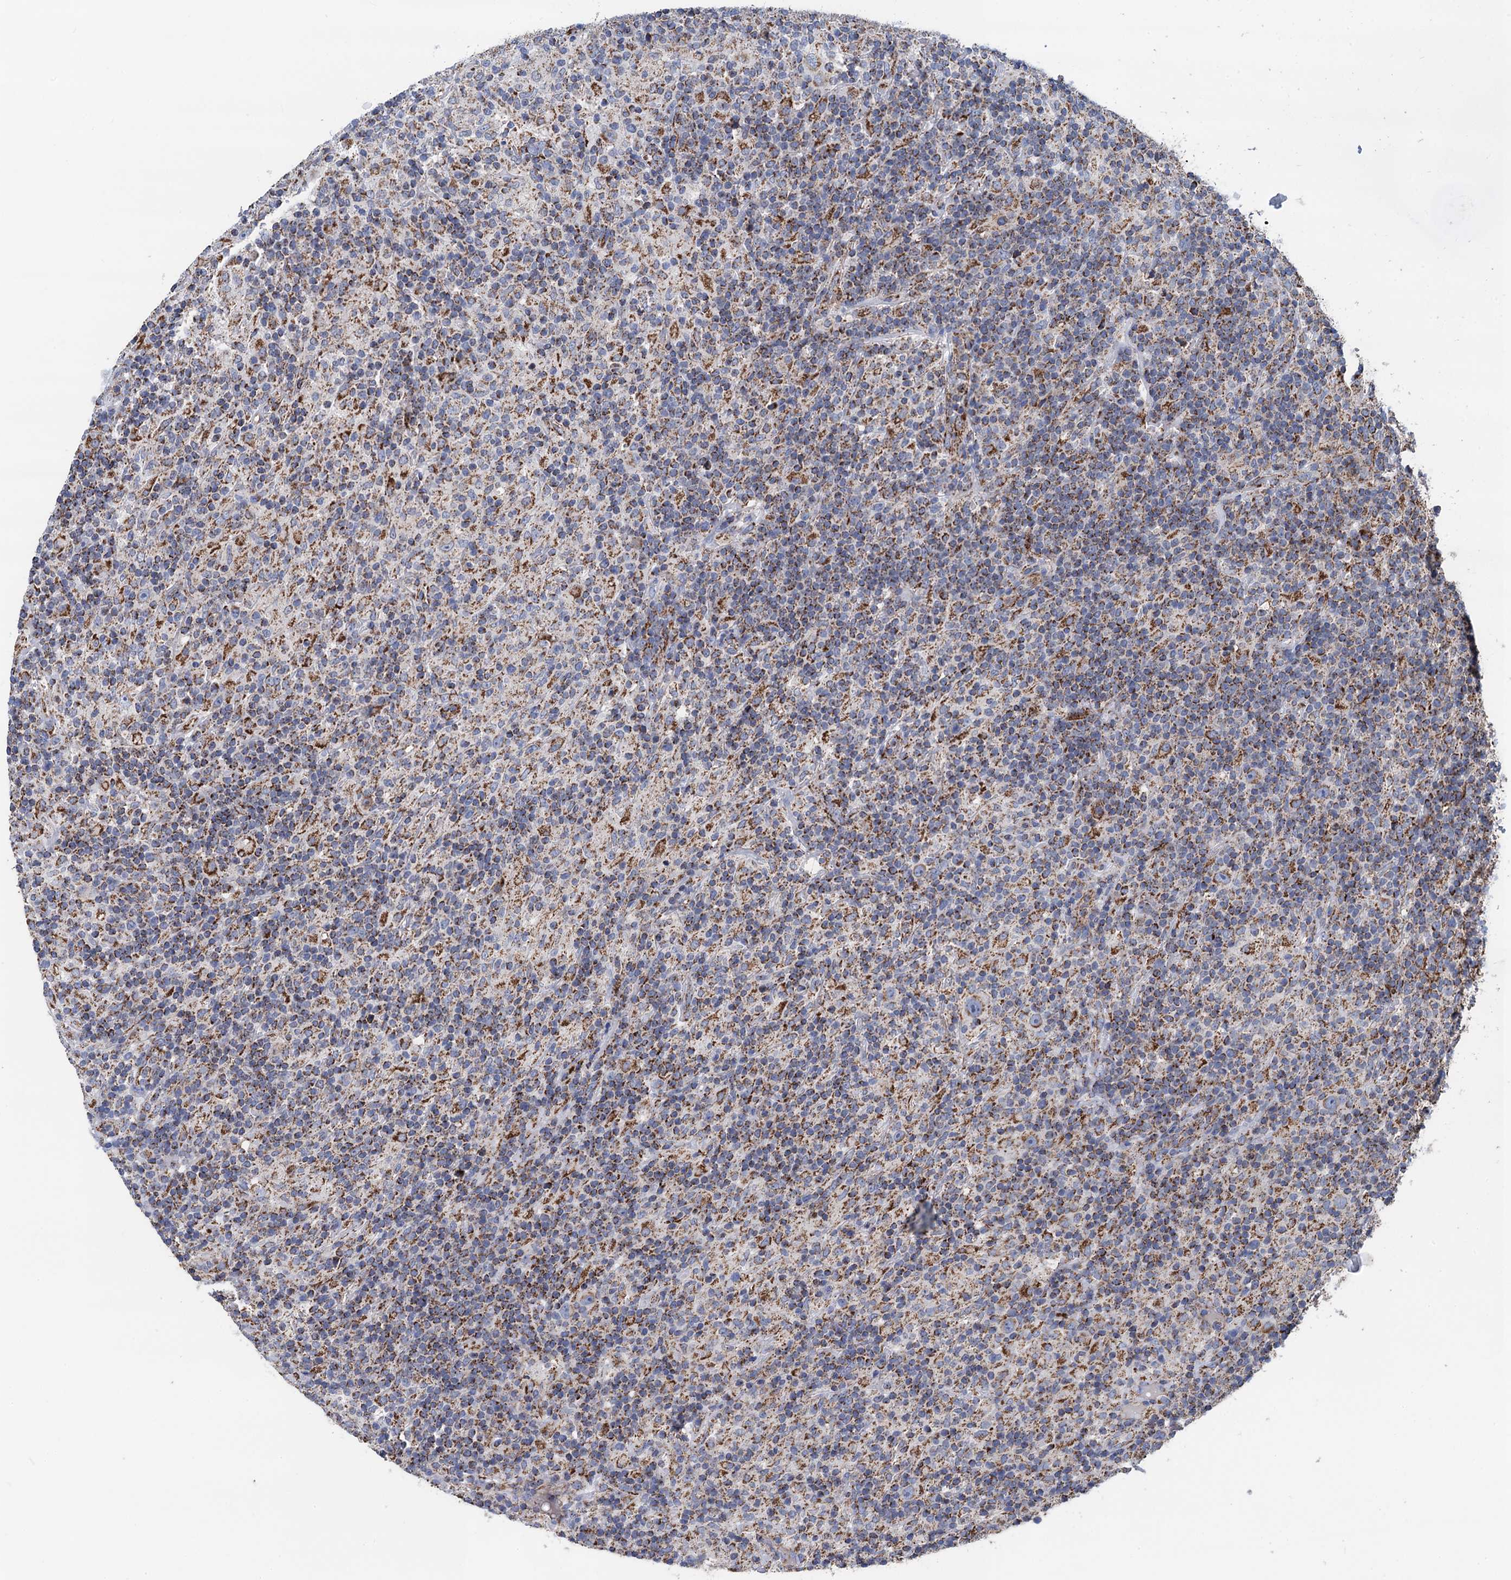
{"staining": {"intensity": "moderate", "quantity": ">75%", "location": "cytoplasmic/membranous"}, "tissue": "lymphoma", "cell_type": "Tumor cells", "image_type": "cancer", "snomed": [{"axis": "morphology", "description": "Hodgkin's disease, NOS"}, {"axis": "topography", "description": "Lymph node"}], "caption": "Human Hodgkin's disease stained with a protein marker displays moderate staining in tumor cells.", "gene": "DGLUCY", "patient": {"sex": "male", "age": 70}}